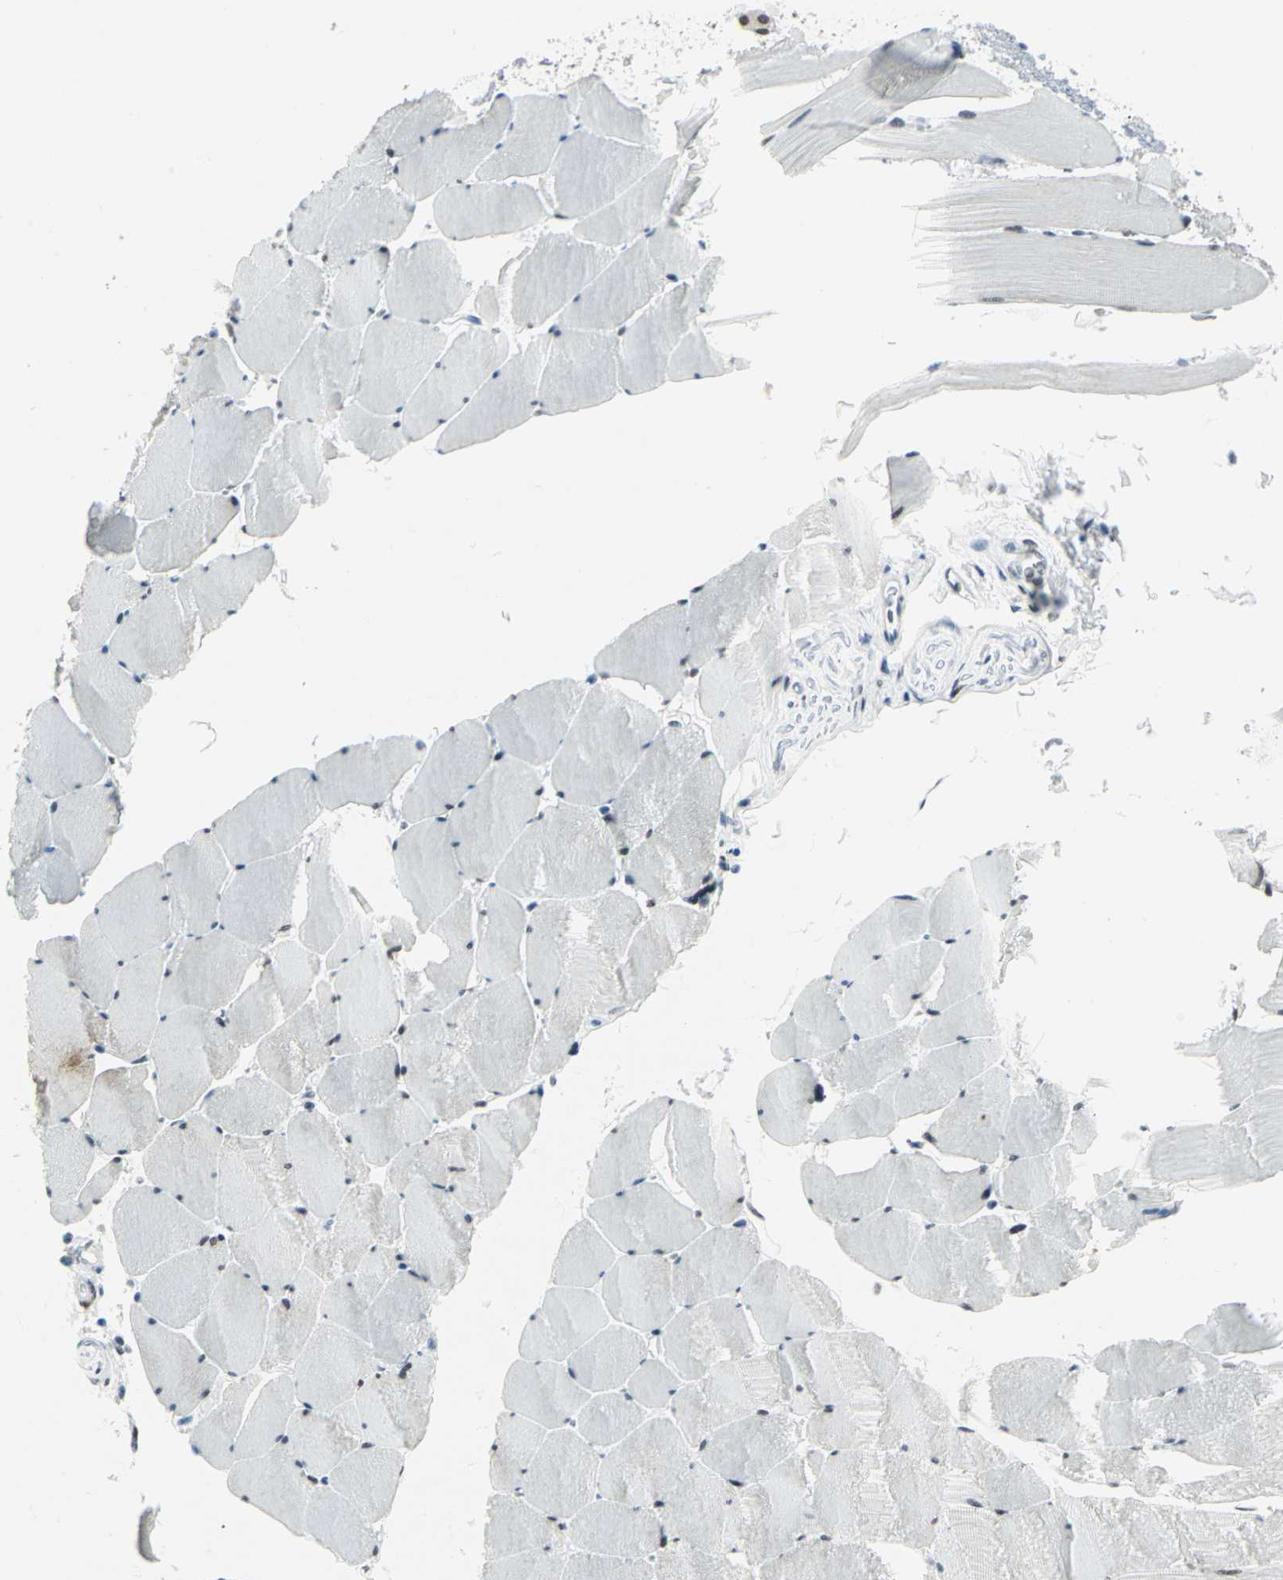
{"staining": {"intensity": "strong", "quantity": ">75%", "location": "nuclear"}, "tissue": "skeletal muscle", "cell_type": "Myocytes", "image_type": "normal", "snomed": [{"axis": "morphology", "description": "Normal tissue, NOS"}, {"axis": "topography", "description": "Skeletal muscle"}], "caption": "Strong nuclear protein expression is identified in about >75% of myocytes in skeletal muscle. Immunohistochemistry (ihc) stains the protein of interest in brown and the nuclei are stained blue.", "gene": "MEIS2", "patient": {"sex": "male", "age": 62}}